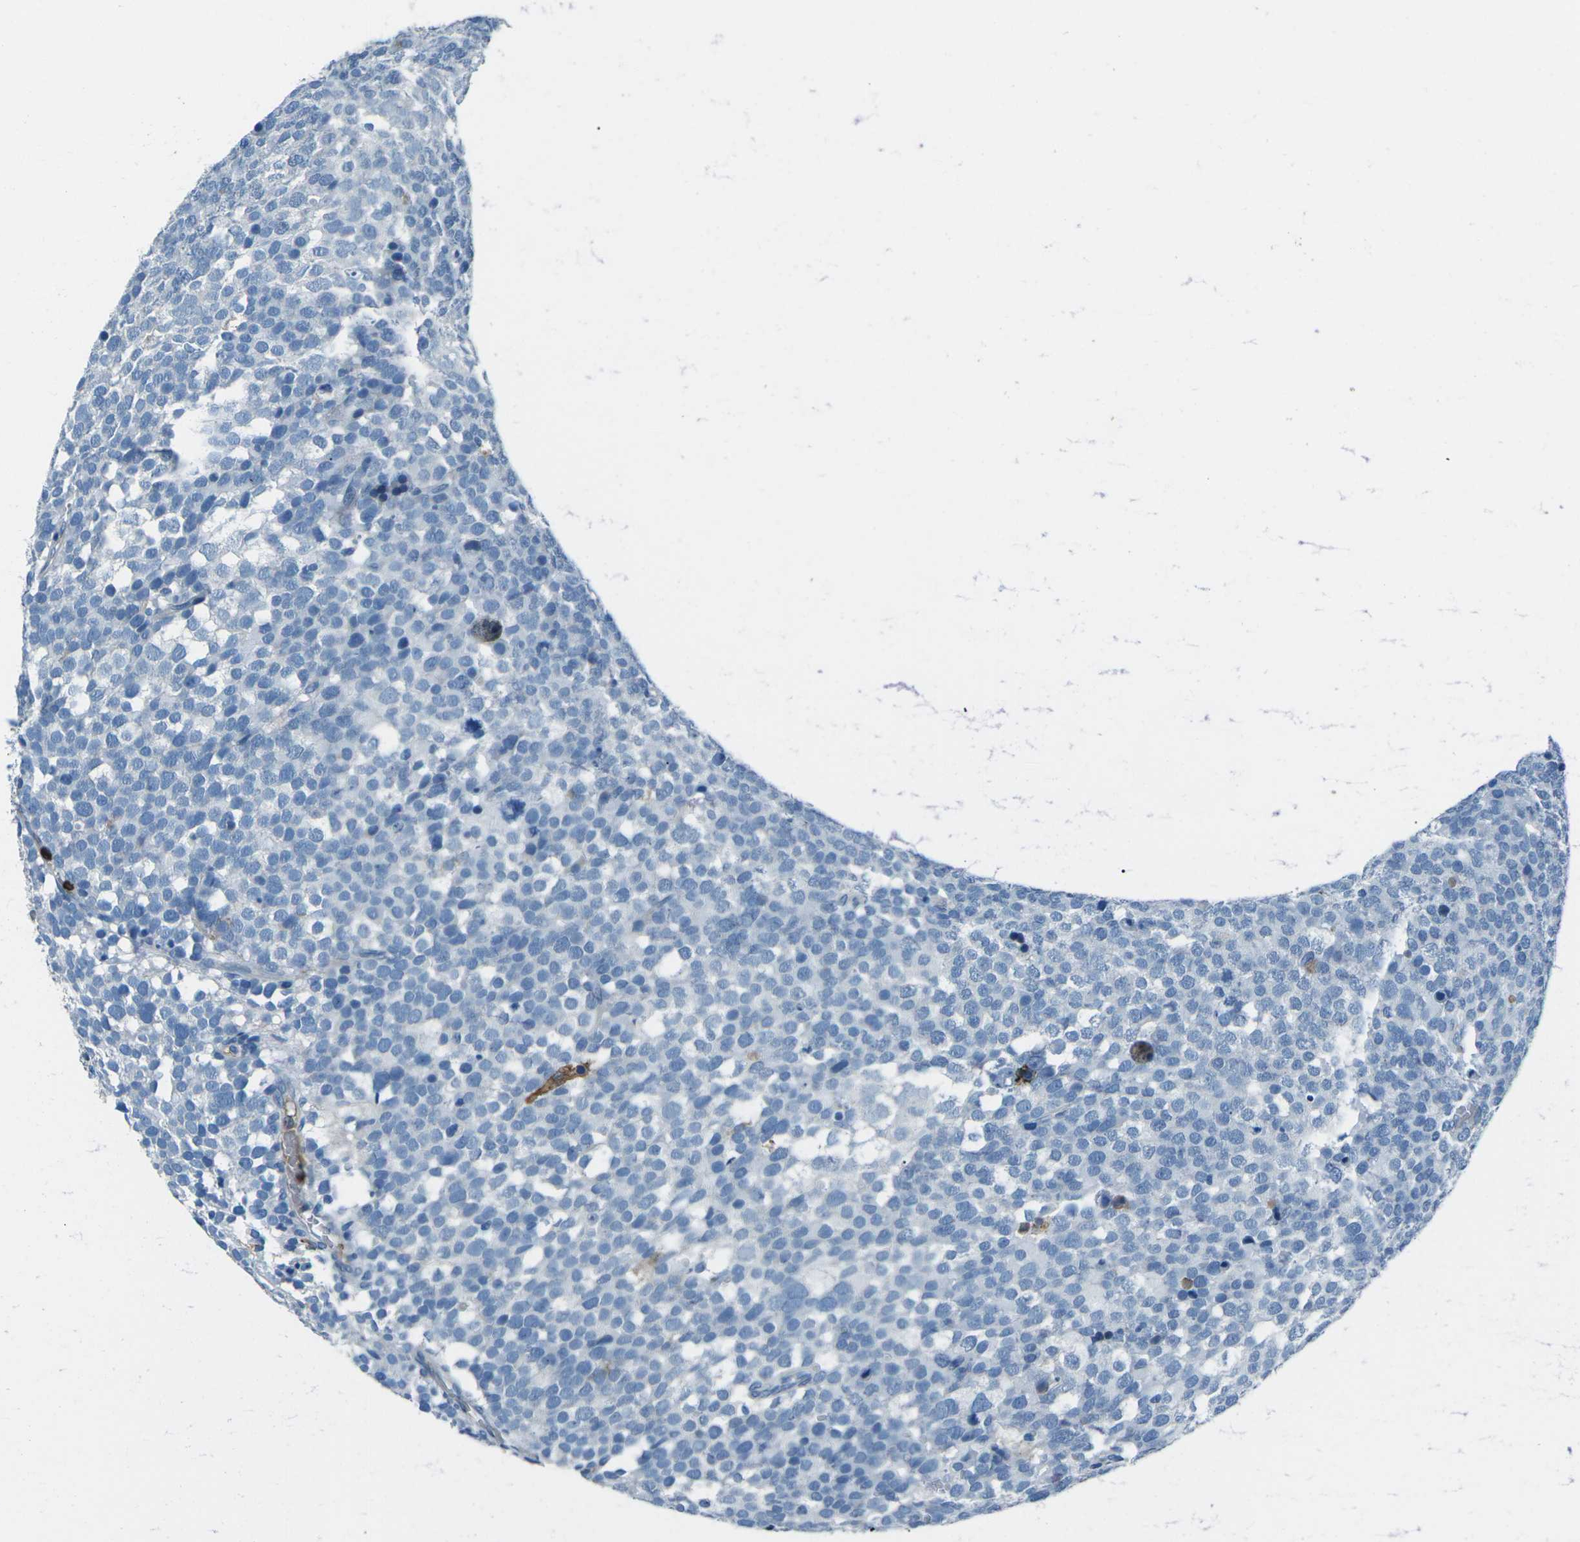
{"staining": {"intensity": "negative", "quantity": "none", "location": "none"}, "tissue": "testis cancer", "cell_type": "Tumor cells", "image_type": "cancer", "snomed": [{"axis": "morphology", "description": "Seminoma, NOS"}, {"axis": "topography", "description": "Testis"}], "caption": "Protein analysis of seminoma (testis) exhibits no significant expression in tumor cells.", "gene": "FCN1", "patient": {"sex": "male", "age": 71}}